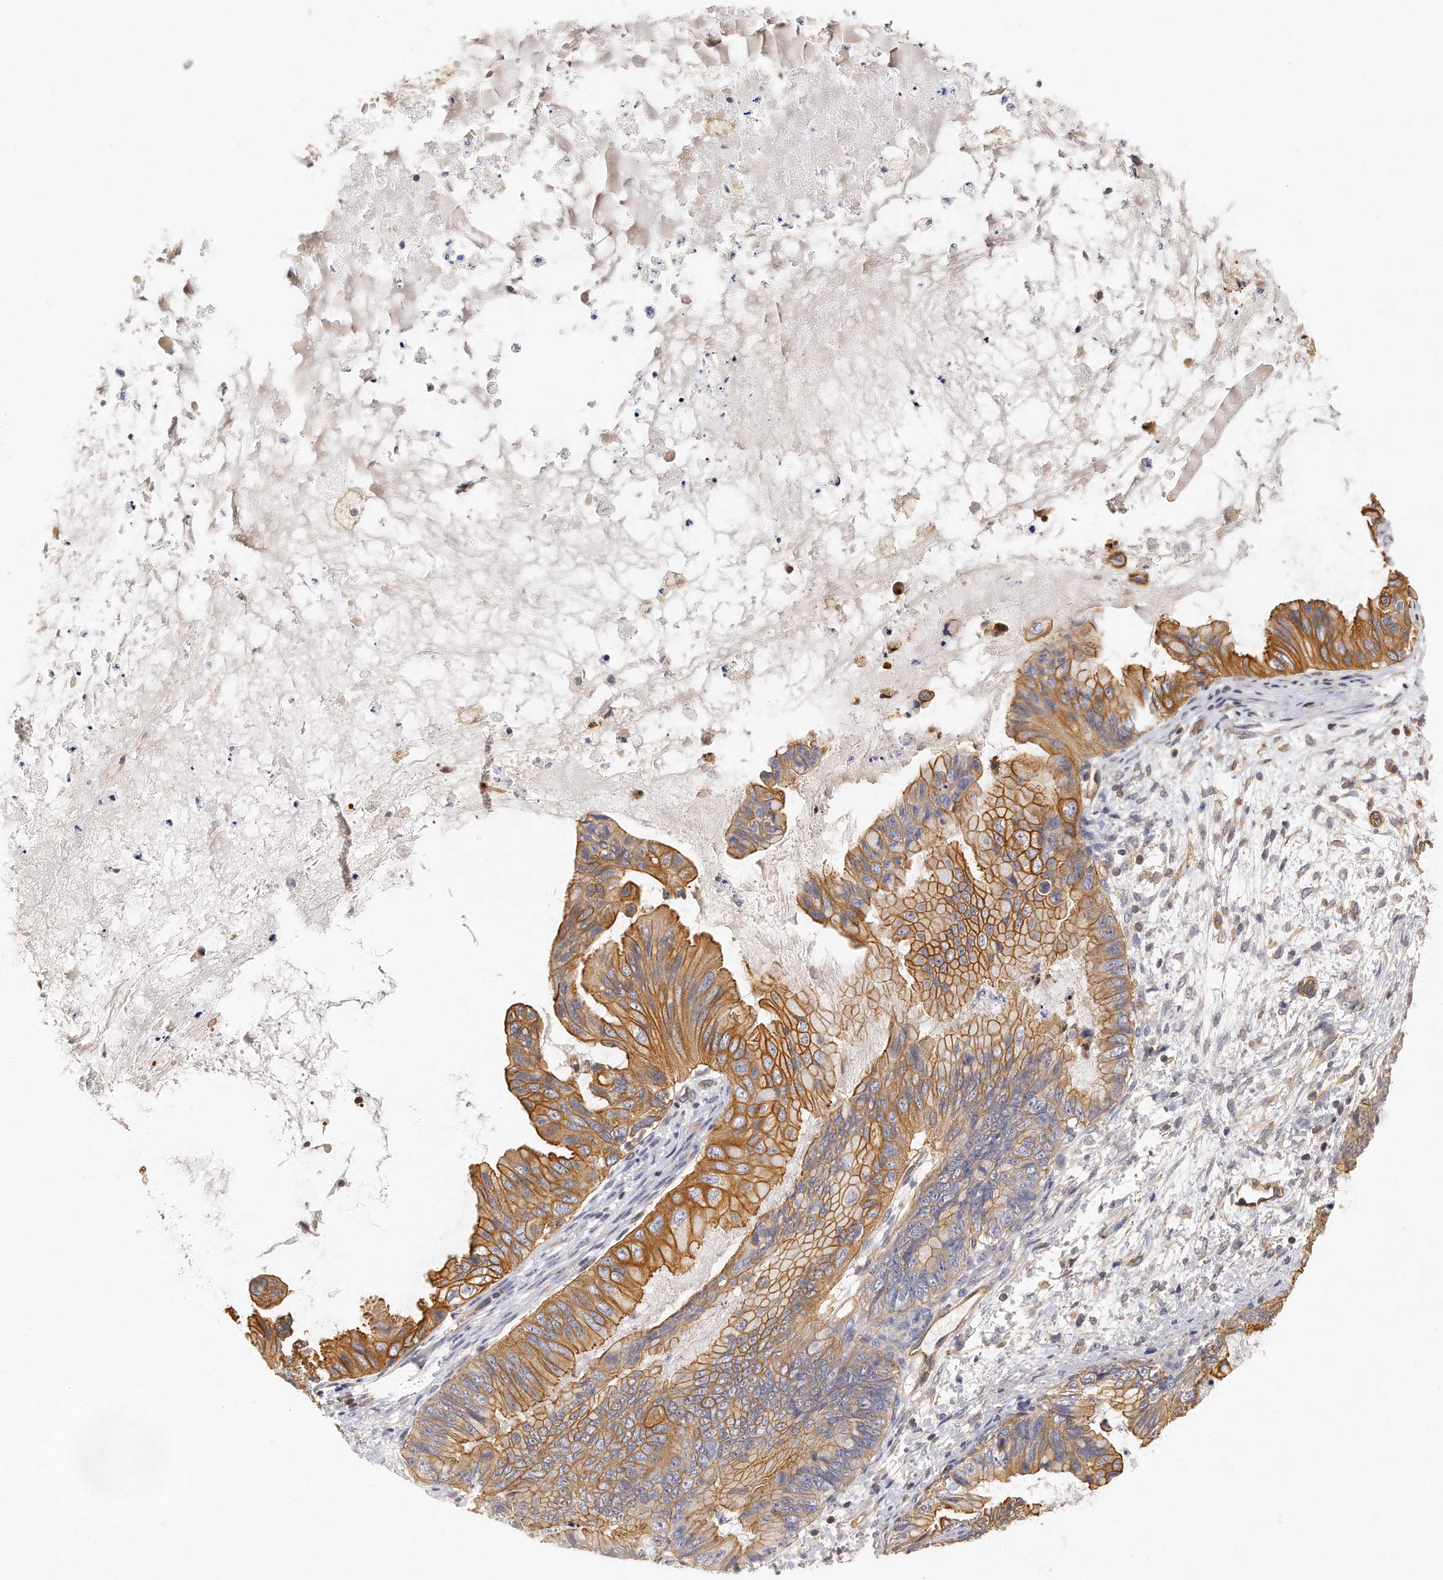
{"staining": {"intensity": "moderate", "quantity": ">75%", "location": "cytoplasmic/membranous"}, "tissue": "ovarian cancer", "cell_type": "Tumor cells", "image_type": "cancer", "snomed": [{"axis": "morphology", "description": "Cystadenocarcinoma, mucinous, NOS"}, {"axis": "topography", "description": "Ovary"}], "caption": "Protein expression analysis of ovarian mucinous cystadenocarcinoma reveals moderate cytoplasmic/membranous expression in about >75% of tumor cells. The staining is performed using DAB brown chromogen to label protein expression. The nuclei are counter-stained blue using hematoxylin.", "gene": "CHST7", "patient": {"sex": "female", "age": 36}}